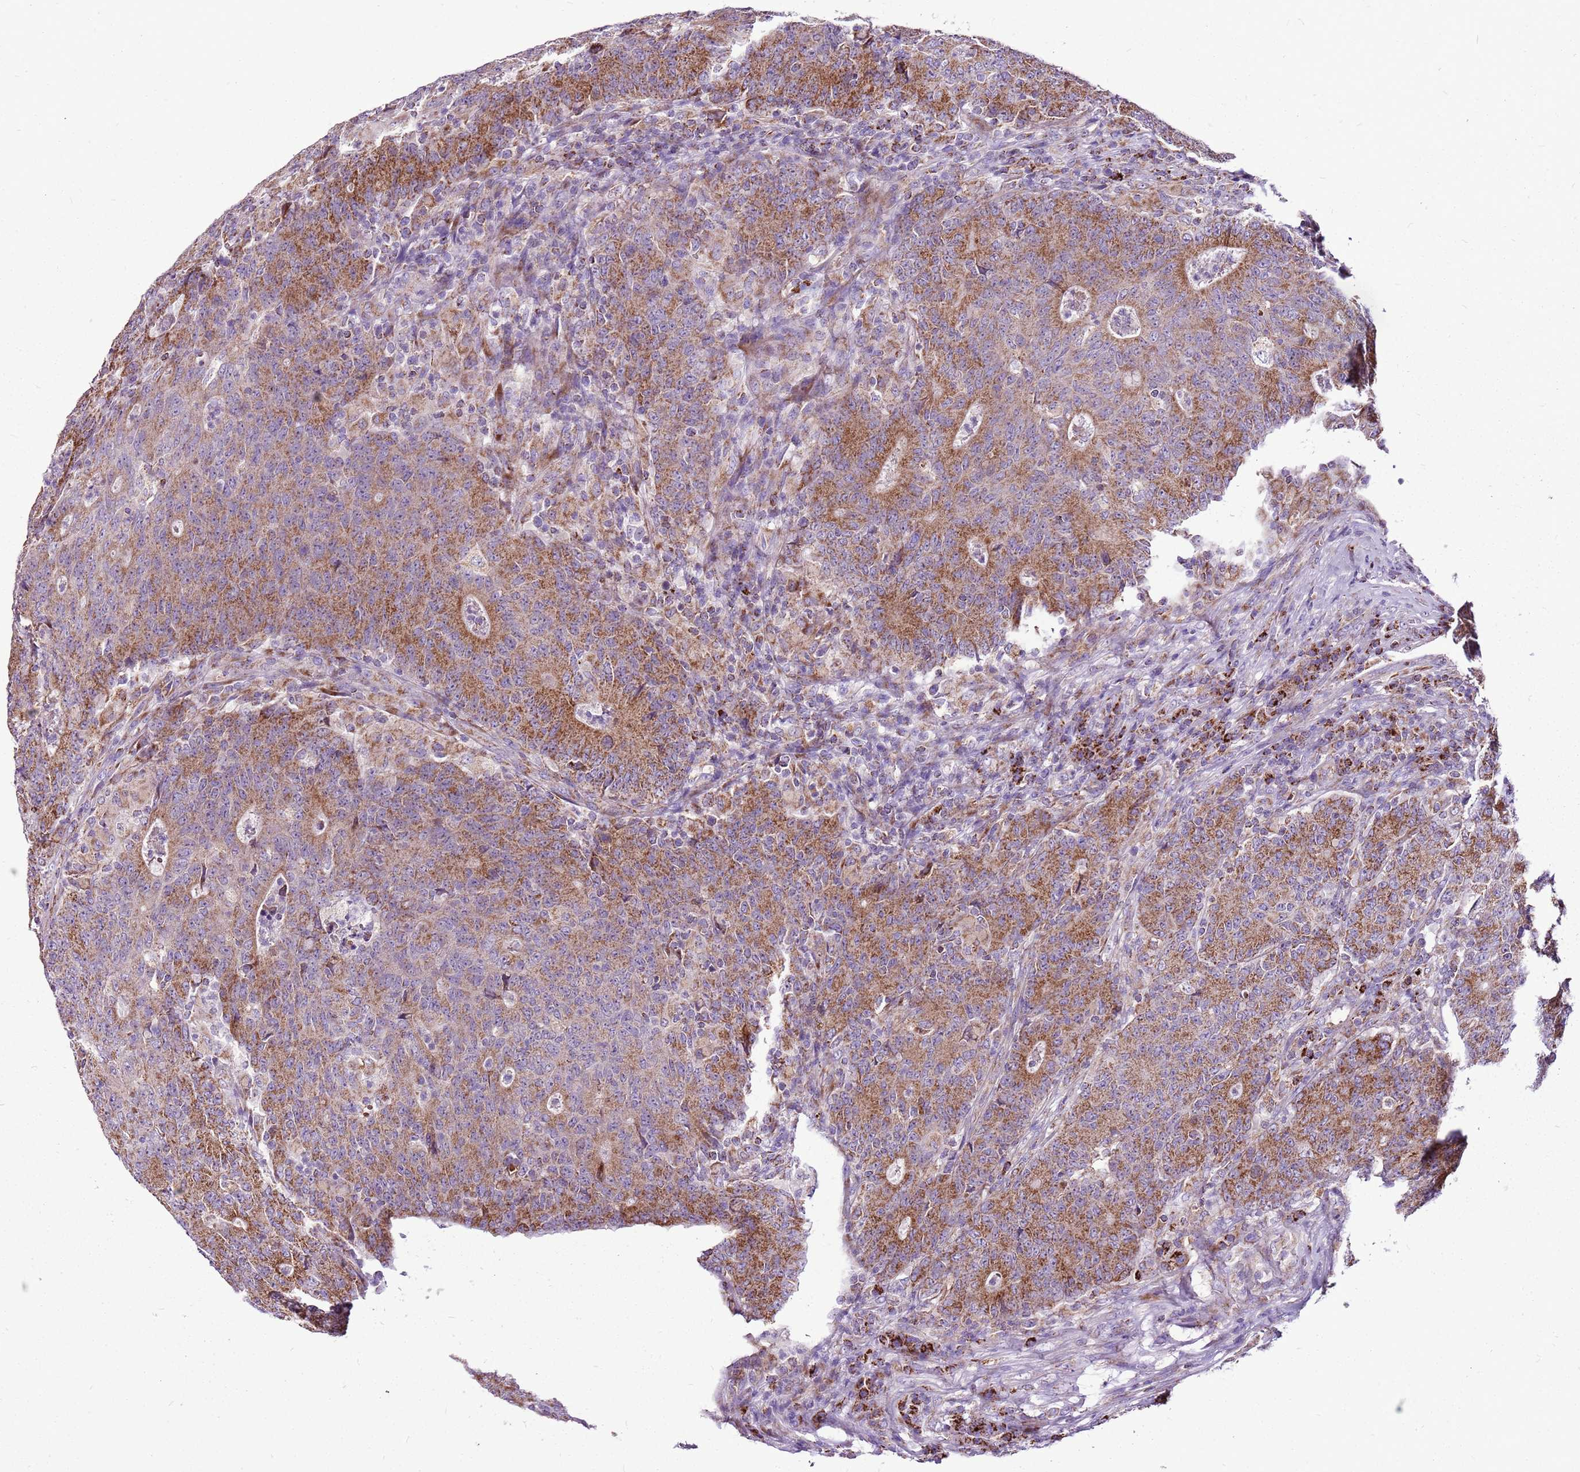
{"staining": {"intensity": "moderate", "quantity": ">75%", "location": "cytoplasmic/membranous"}, "tissue": "colorectal cancer", "cell_type": "Tumor cells", "image_type": "cancer", "snomed": [{"axis": "morphology", "description": "Adenocarcinoma, NOS"}, {"axis": "topography", "description": "Colon"}], "caption": "A micrograph of human adenocarcinoma (colorectal) stained for a protein exhibits moderate cytoplasmic/membranous brown staining in tumor cells. (IHC, brightfield microscopy, high magnification).", "gene": "GCDH", "patient": {"sex": "female", "age": 75}}